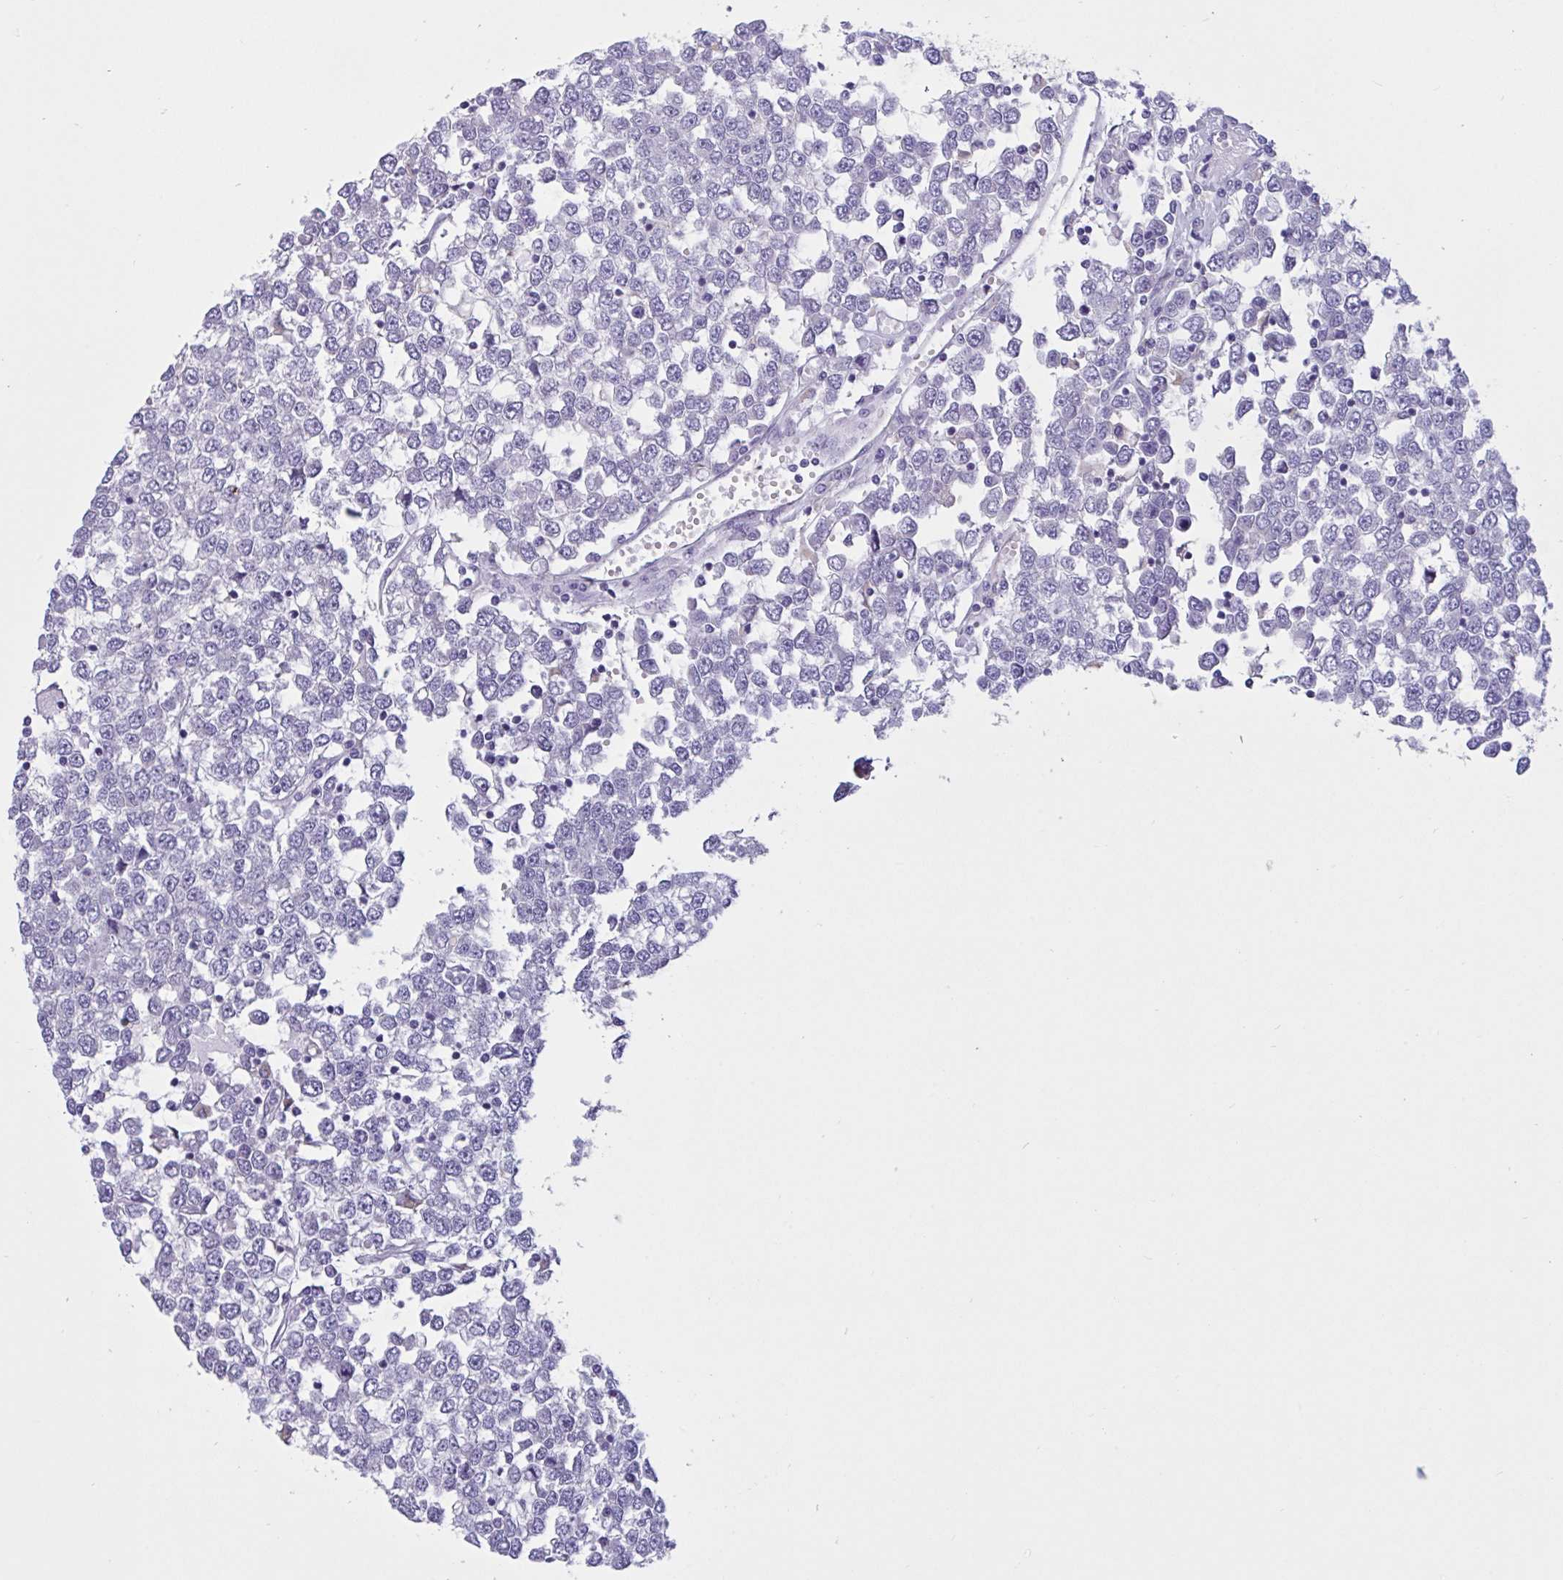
{"staining": {"intensity": "negative", "quantity": "none", "location": "none"}, "tissue": "testis cancer", "cell_type": "Tumor cells", "image_type": "cancer", "snomed": [{"axis": "morphology", "description": "Seminoma, NOS"}, {"axis": "topography", "description": "Testis"}], "caption": "Immunohistochemistry (IHC) photomicrograph of neoplastic tissue: testis cancer stained with DAB (3,3'-diaminobenzidine) exhibits no significant protein staining in tumor cells.", "gene": "RPL22L1", "patient": {"sex": "male", "age": 65}}